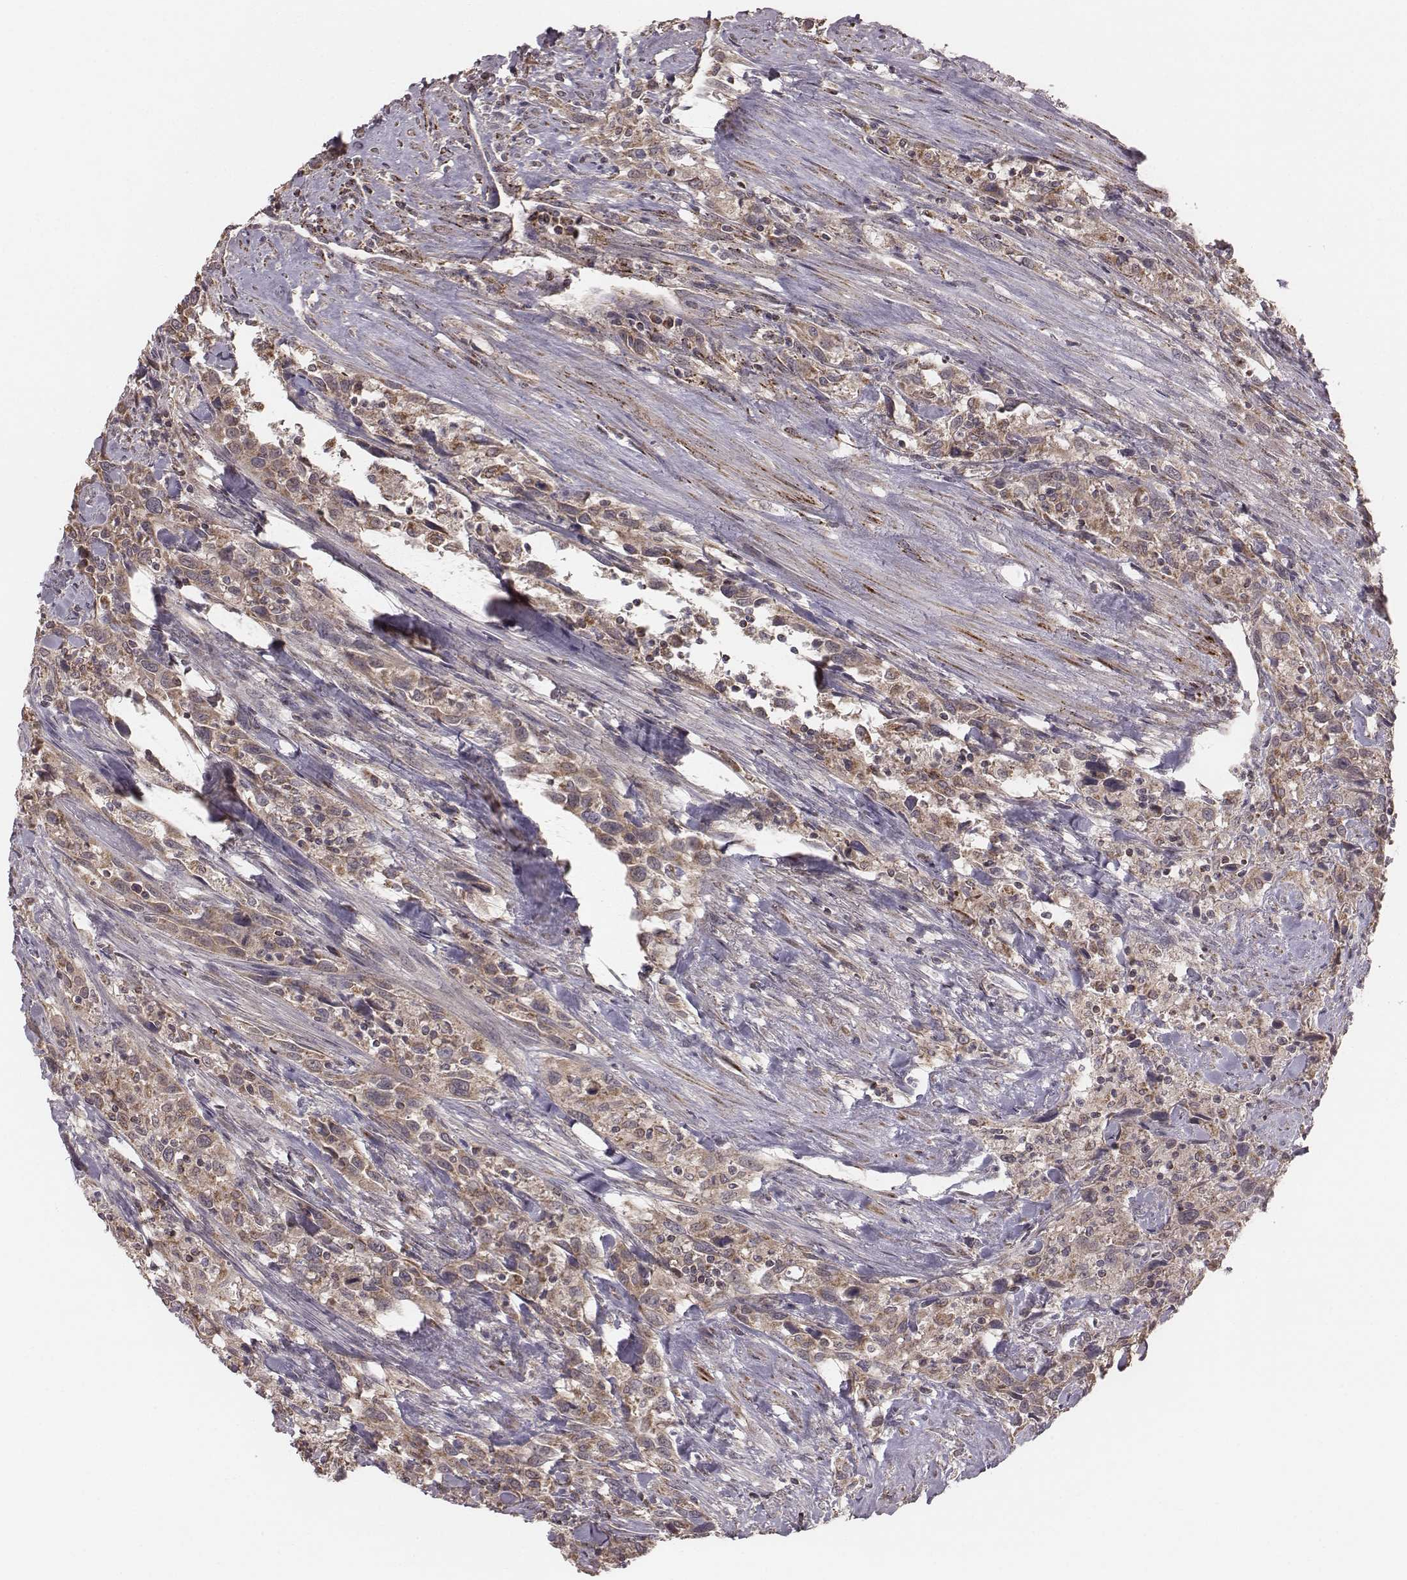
{"staining": {"intensity": "moderate", "quantity": ">75%", "location": "cytoplasmic/membranous"}, "tissue": "urothelial cancer", "cell_type": "Tumor cells", "image_type": "cancer", "snomed": [{"axis": "morphology", "description": "Urothelial carcinoma, NOS"}, {"axis": "morphology", "description": "Urothelial carcinoma, High grade"}, {"axis": "topography", "description": "Urinary bladder"}], "caption": "Protein positivity by immunohistochemistry (IHC) demonstrates moderate cytoplasmic/membranous staining in about >75% of tumor cells in transitional cell carcinoma. The staining was performed using DAB, with brown indicating positive protein expression. Nuclei are stained blue with hematoxylin.", "gene": "PDCD2L", "patient": {"sex": "female", "age": 64}}